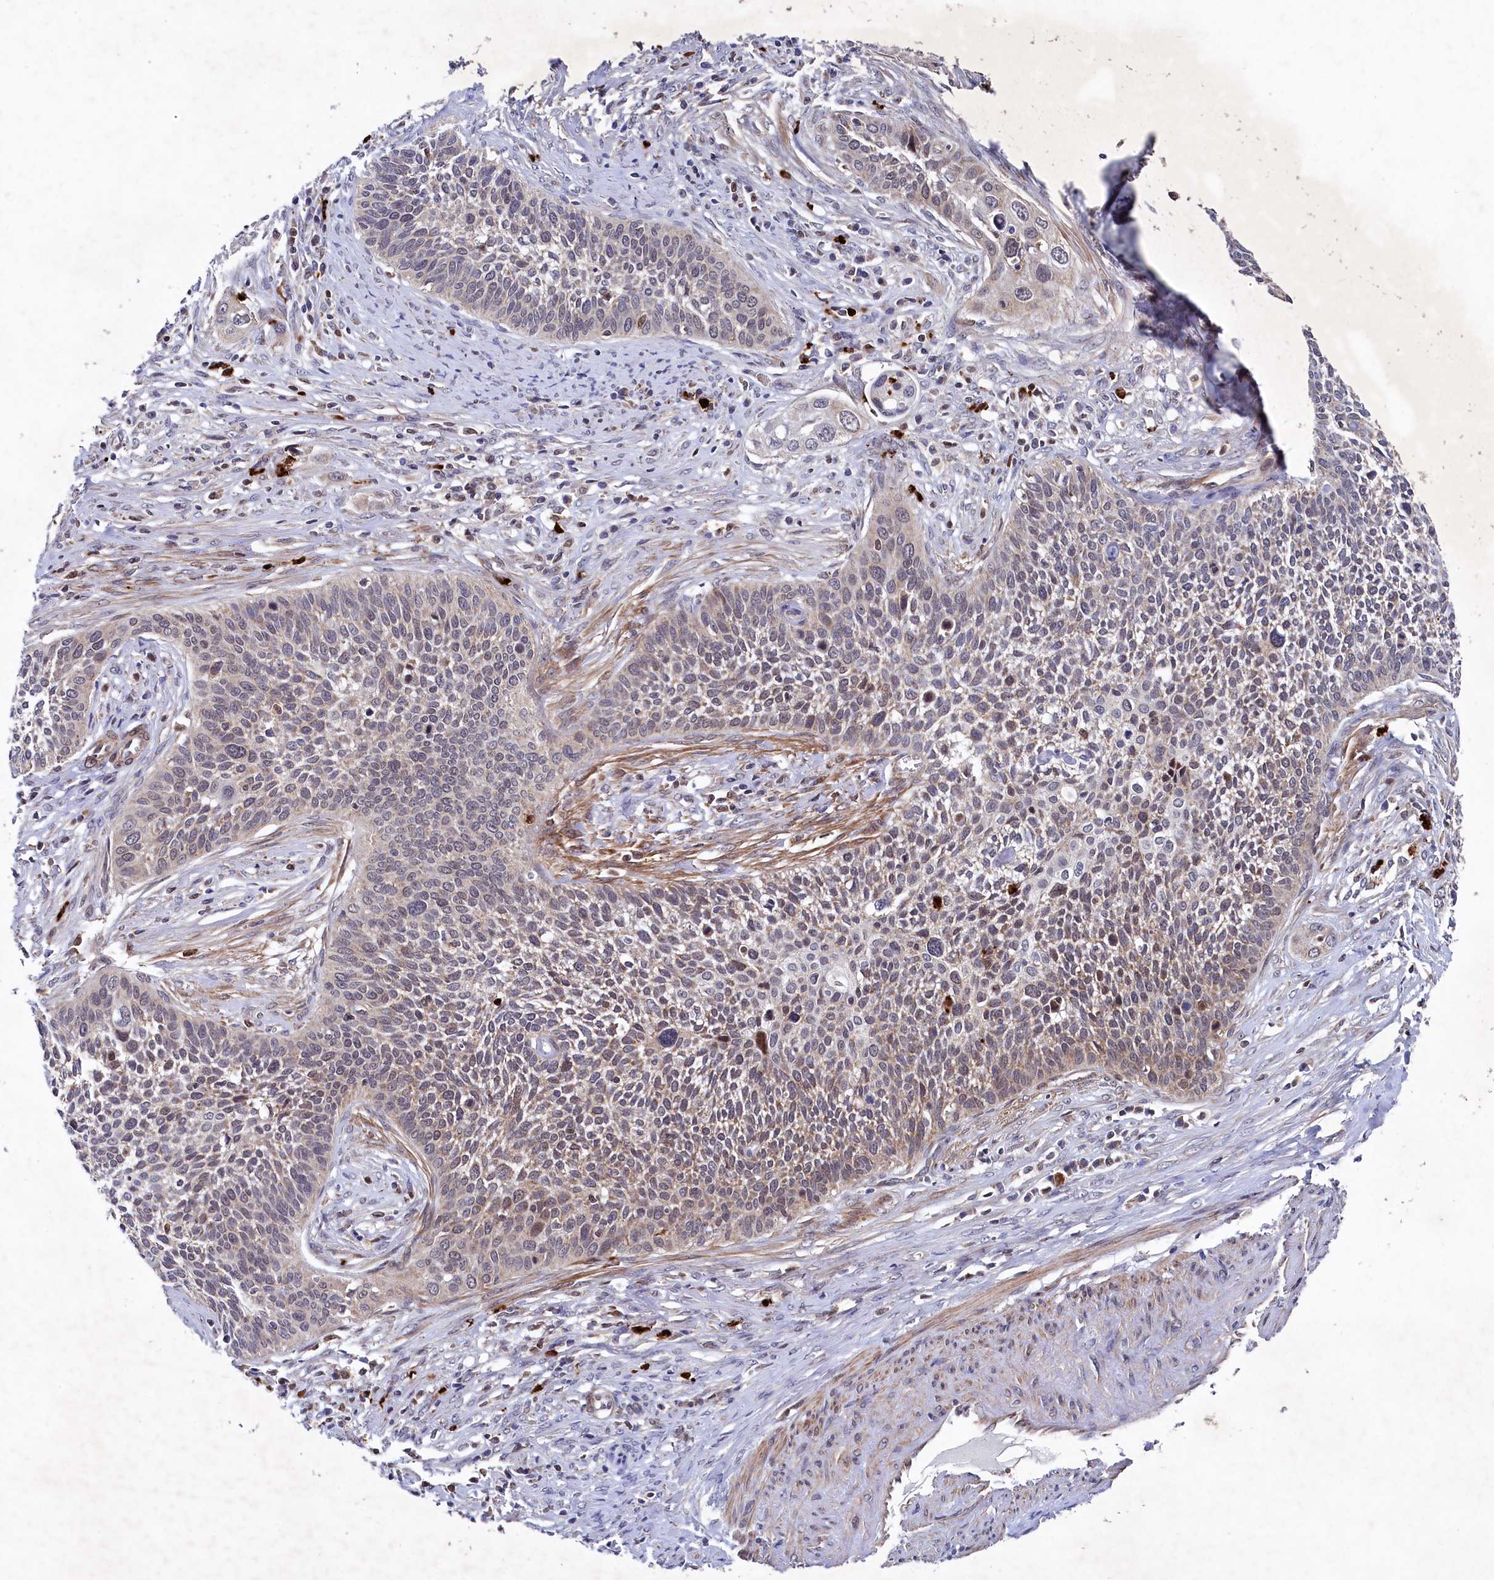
{"staining": {"intensity": "weak", "quantity": "<25%", "location": "cytoplasmic/membranous"}, "tissue": "cervical cancer", "cell_type": "Tumor cells", "image_type": "cancer", "snomed": [{"axis": "morphology", "description": "Squamous cell carcinoma, NOS"}, {"axis": "topography", "description": "Cervix"}], "caption": "Photomicrograph shows no protein staining in tumor cells of cervical squamous cell carcinoma tissue. (Brightfield microscopy of DAB immunohistochemistry (IHC) at high magnification).", "gene": "CHCHD1", "patient": {"sex": "female", "age": 34}}